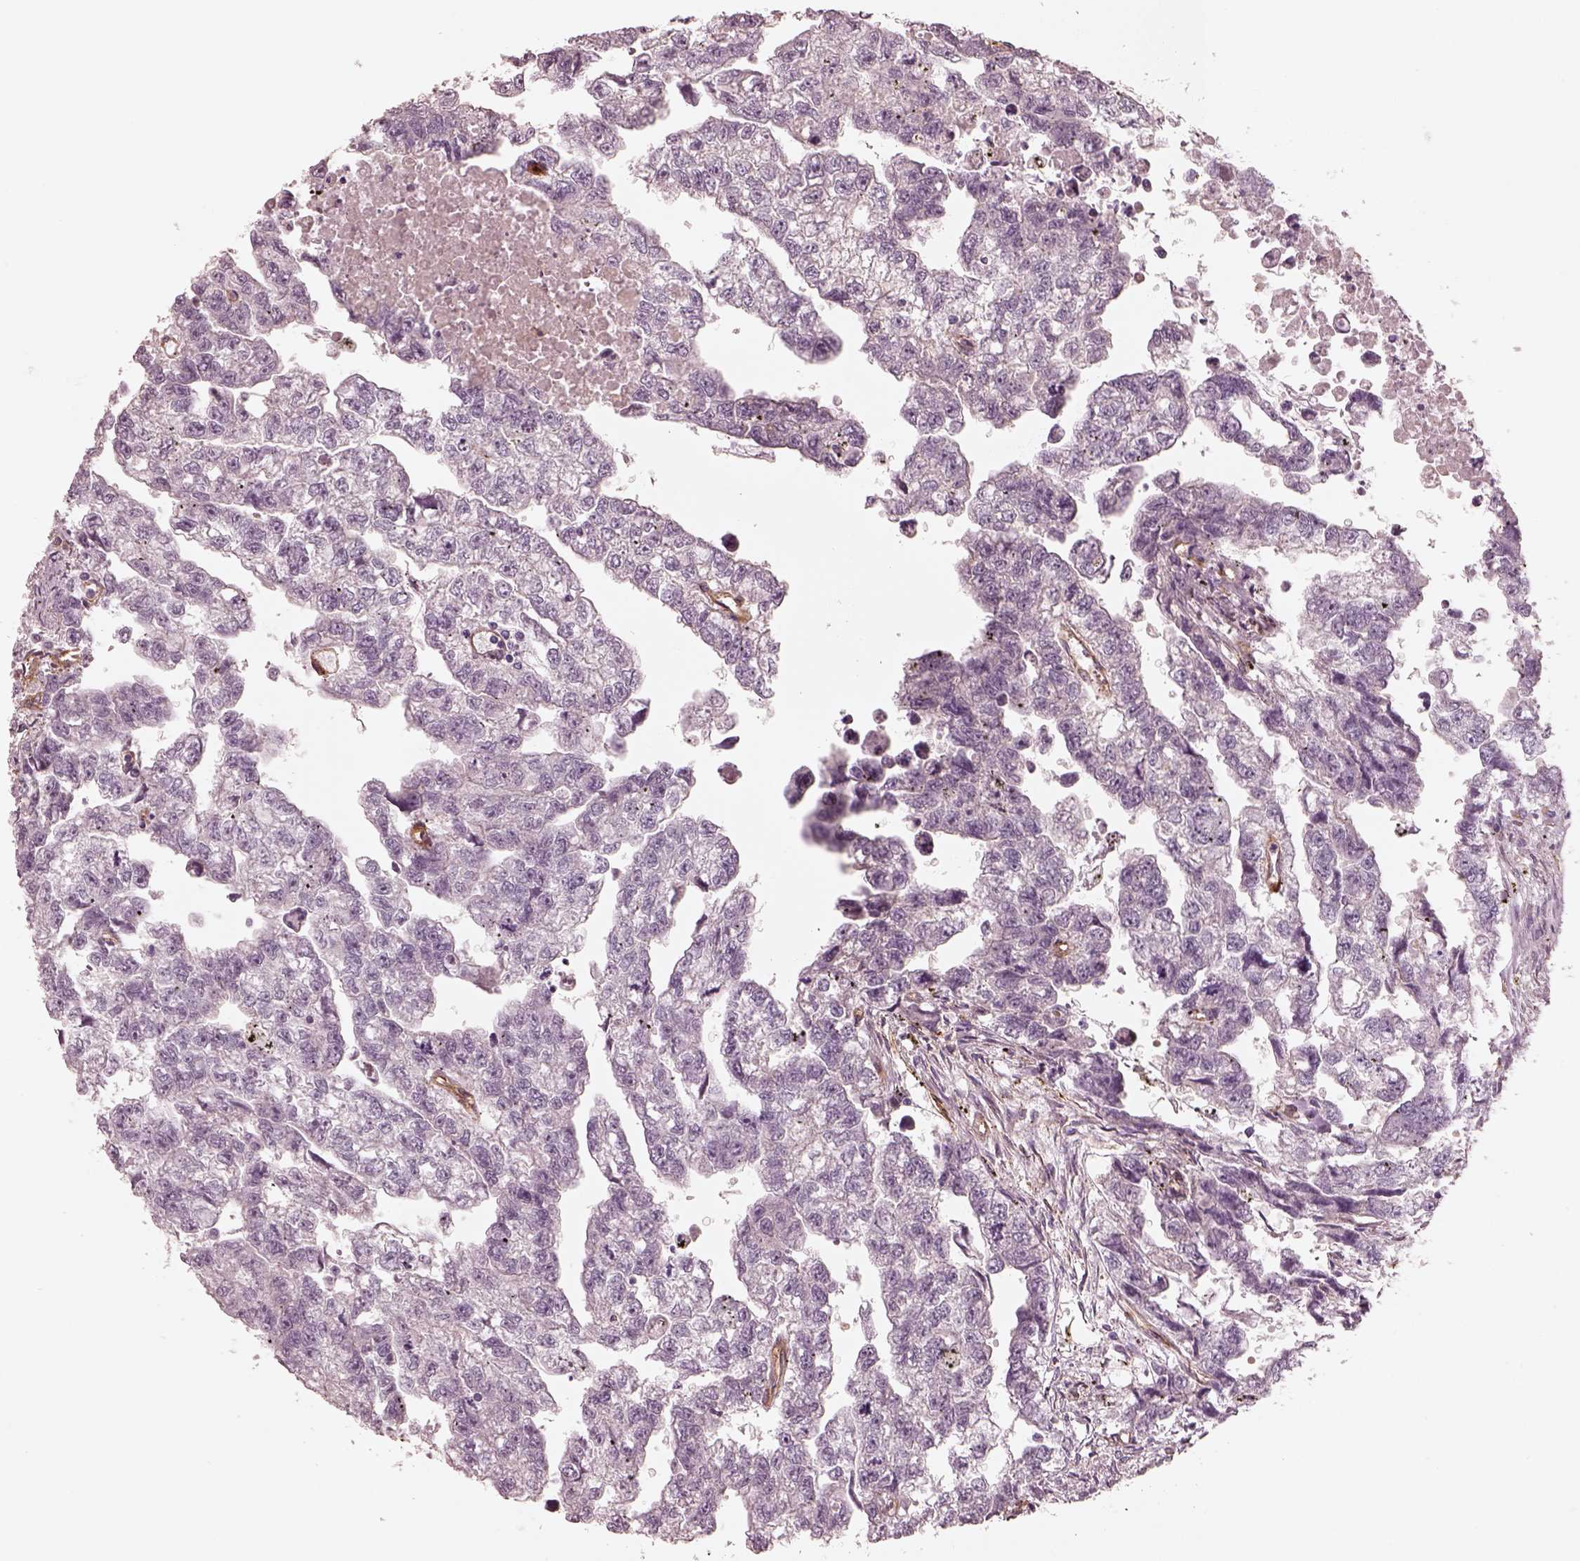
{"staining": {"intensity": "negative", "quantity": "none", "location": "none"}, "tissue": "testis cancer", "cell_type": "Tumor cells", "image_type": "cancer", "snomed": [{"axis": "morphology", "description": "Carcinoma, Embryonal, NOS"}, {"axis": "morphology", "description": "Teratoma, malignant, NOS"}, {"axis": "topography", "description": "Testis"}], "caption": "Immunohistochemistry (IHC) photomicrograph of neoplastic tissue: malignant teratoma (testis) stained with DAB displays no significant protein staining in tumor cells.", "gene": "CRYM", "patient": {"sex": "male", "age": 44}}